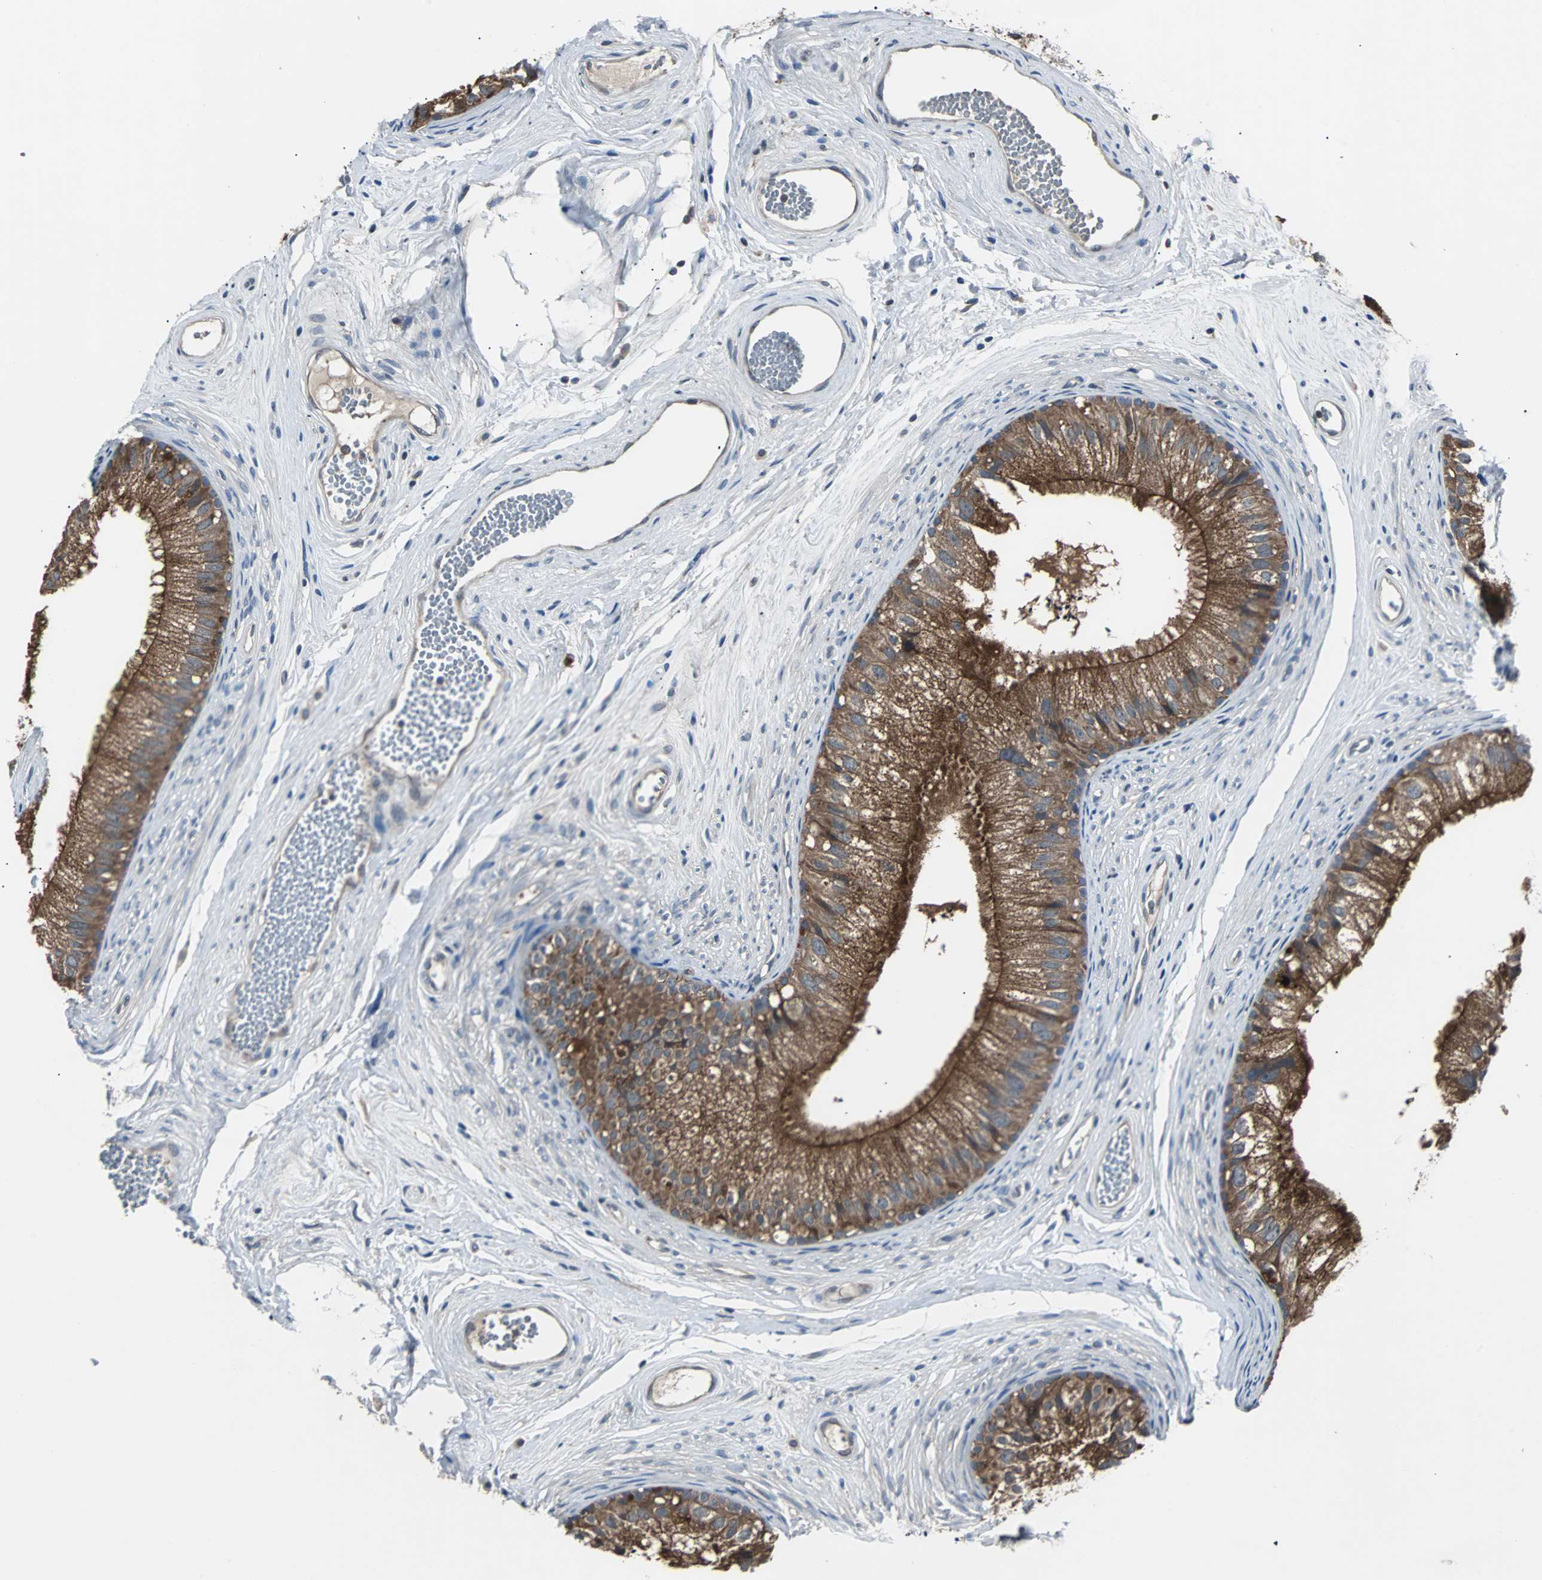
{"staining": {"intensity": "strong", "quantity": ">75%", "location": "cytoplasmic/membranous"}, "tissue": "epididymis", "cell_type": "Glandular cells", "image_type": "normal", "snomed": [{"axis": "morphology", "description": "Normal tissue, NOS"}, {"axis": "topography", "description": "Epididymis"}], "caption": "This image demonstrates benign epididymis stained with IHC to label a protein in brown. The cytoplasmic/membranous of glandular cells show strong positivity for the protein. Nuclei are counter-stained blue.", "gene": "ARF1", "patient": {"sex": "male", "age": 56}}